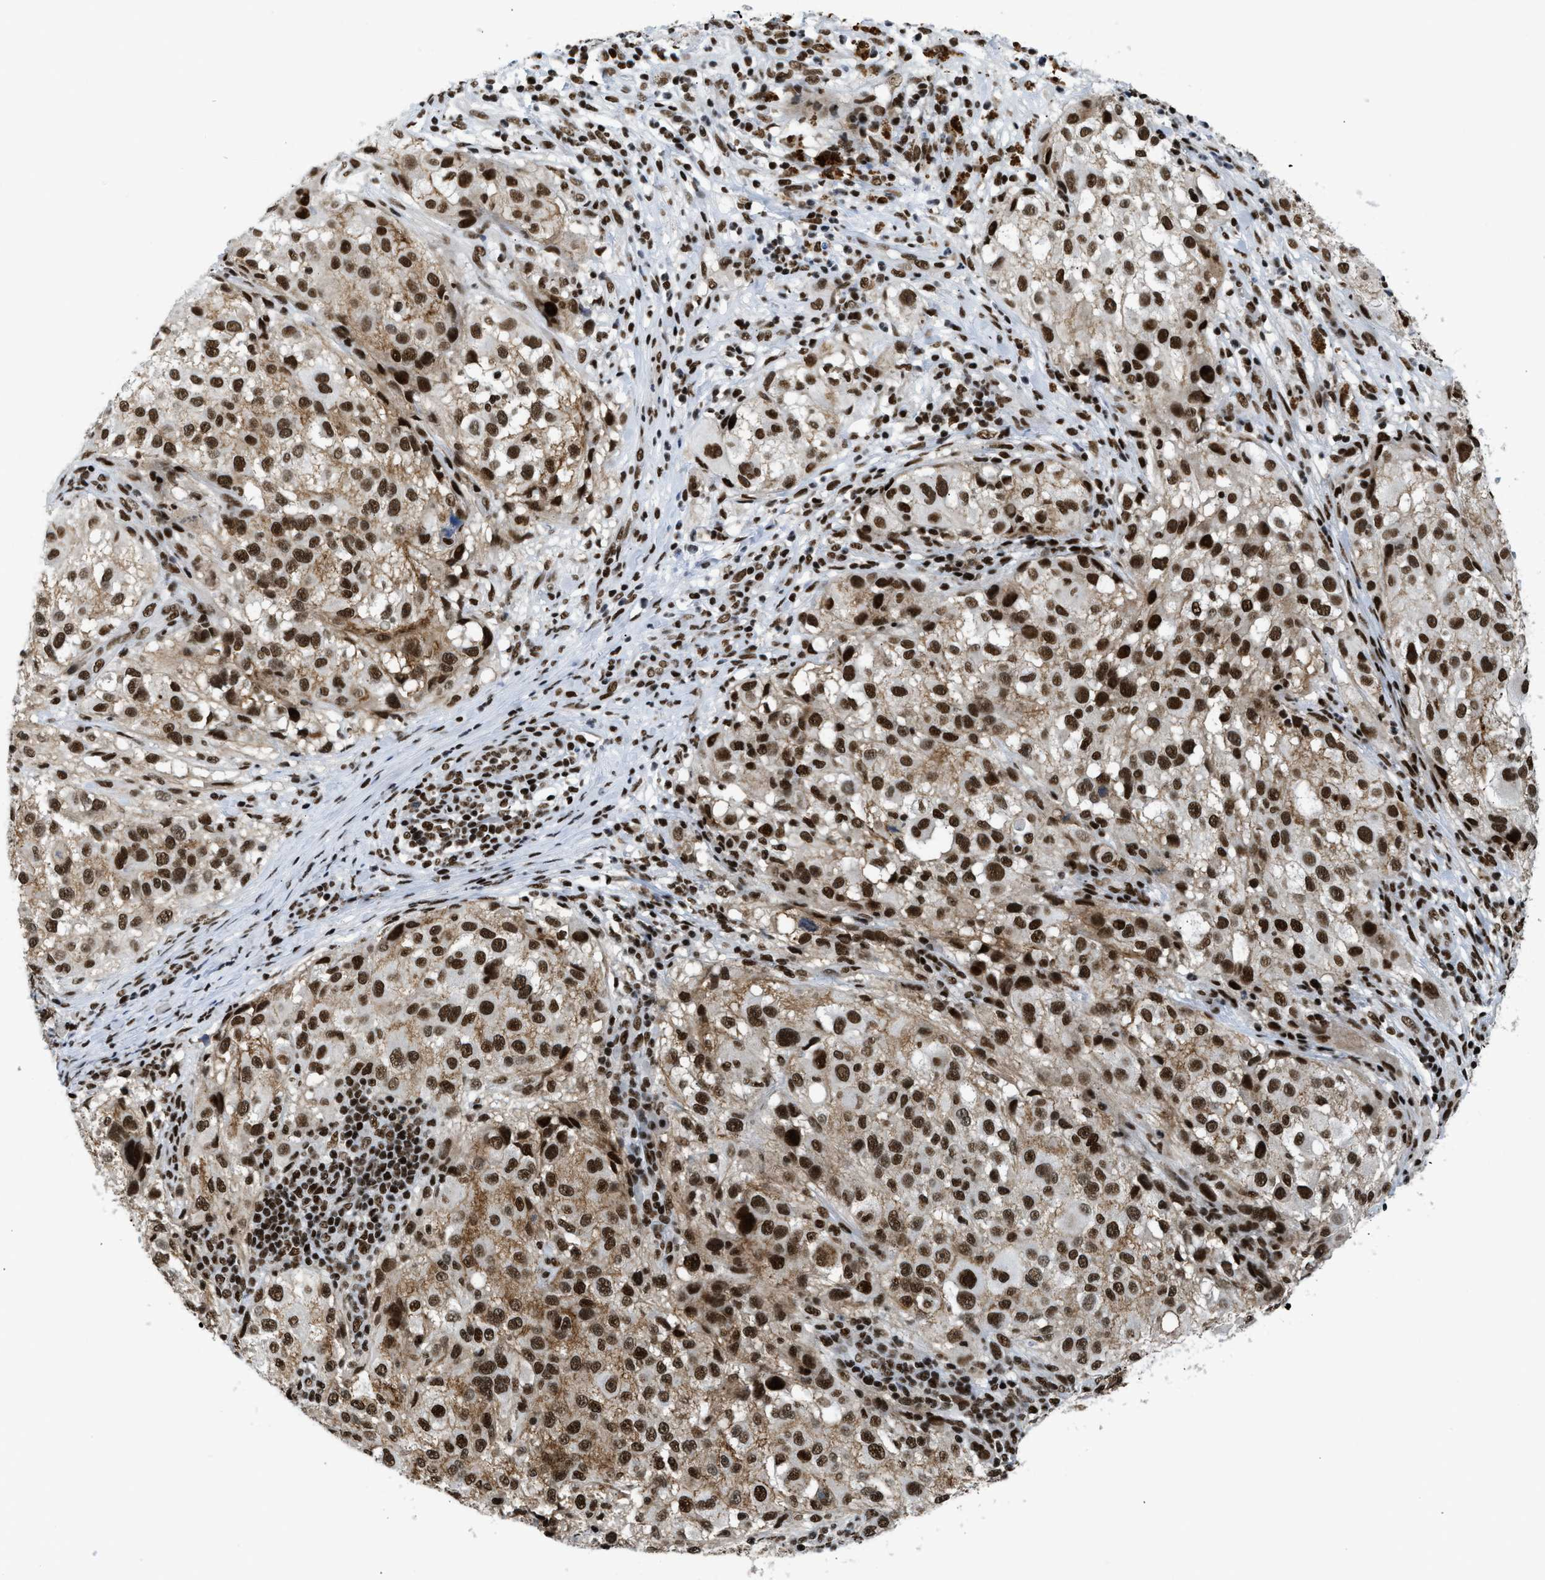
{"staining": {"intensity": "strong", "quantity": ">75%", "location": "nuclear"}, "tissue": "melanoma", "cell_type": "Tumor cells", "image_type": "cancer", "snomed": [{"axis": "morphology", "description": "Necrosis, NOS"}, {"axis": "morphology", "description": "Malignant melanoma, NOS"}, {"axis": "topography", "description": "Skin"}], "caption": "The immunohistochemical stain labels strong nuclear expression in tumor cells of melanoma tissue.", "gene": "SCAF4", "patient": {"sex": "female", "age": 87}}